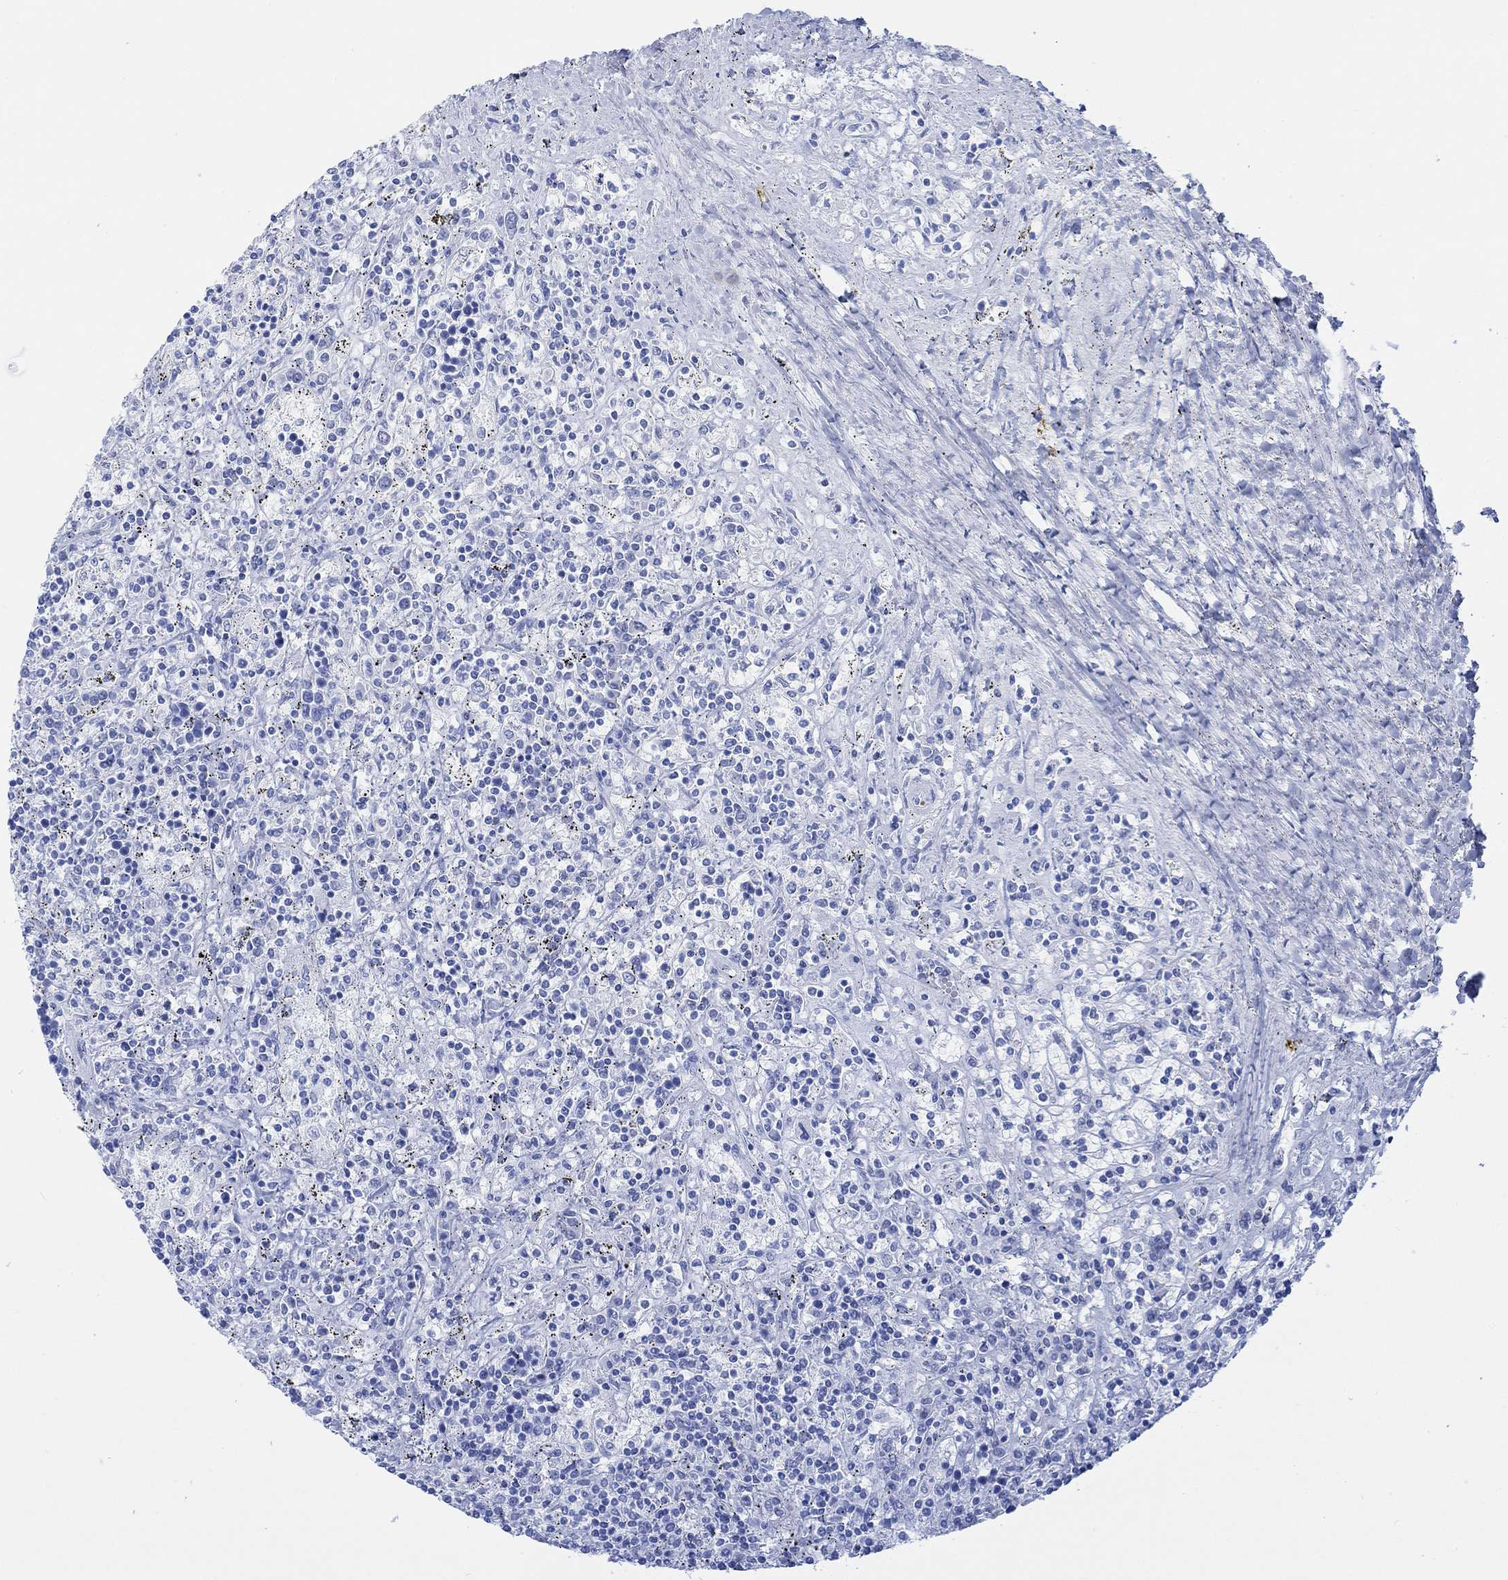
{"staining": {"intensity": "negative", "quantity": "none", "location": "none"}, "tissue": "lymphoma", "cell_type": "Tumor cells", "image_type": "cancer", "snomed": [{"axis": "morphology", "description": "Malignant lymphoma, non-Hodgkin's type, Low grade"}, {"axis": "topography", "description": "Spleen"}], "caption": "The immunohistochemistry histopathology image has no significant expression in tumor cells of malignant lymphoma, non-Hodgkin's type (low-grade) tissue.", "gene": "TPPP3", "patient": {"sex": "male", "age": 62}}